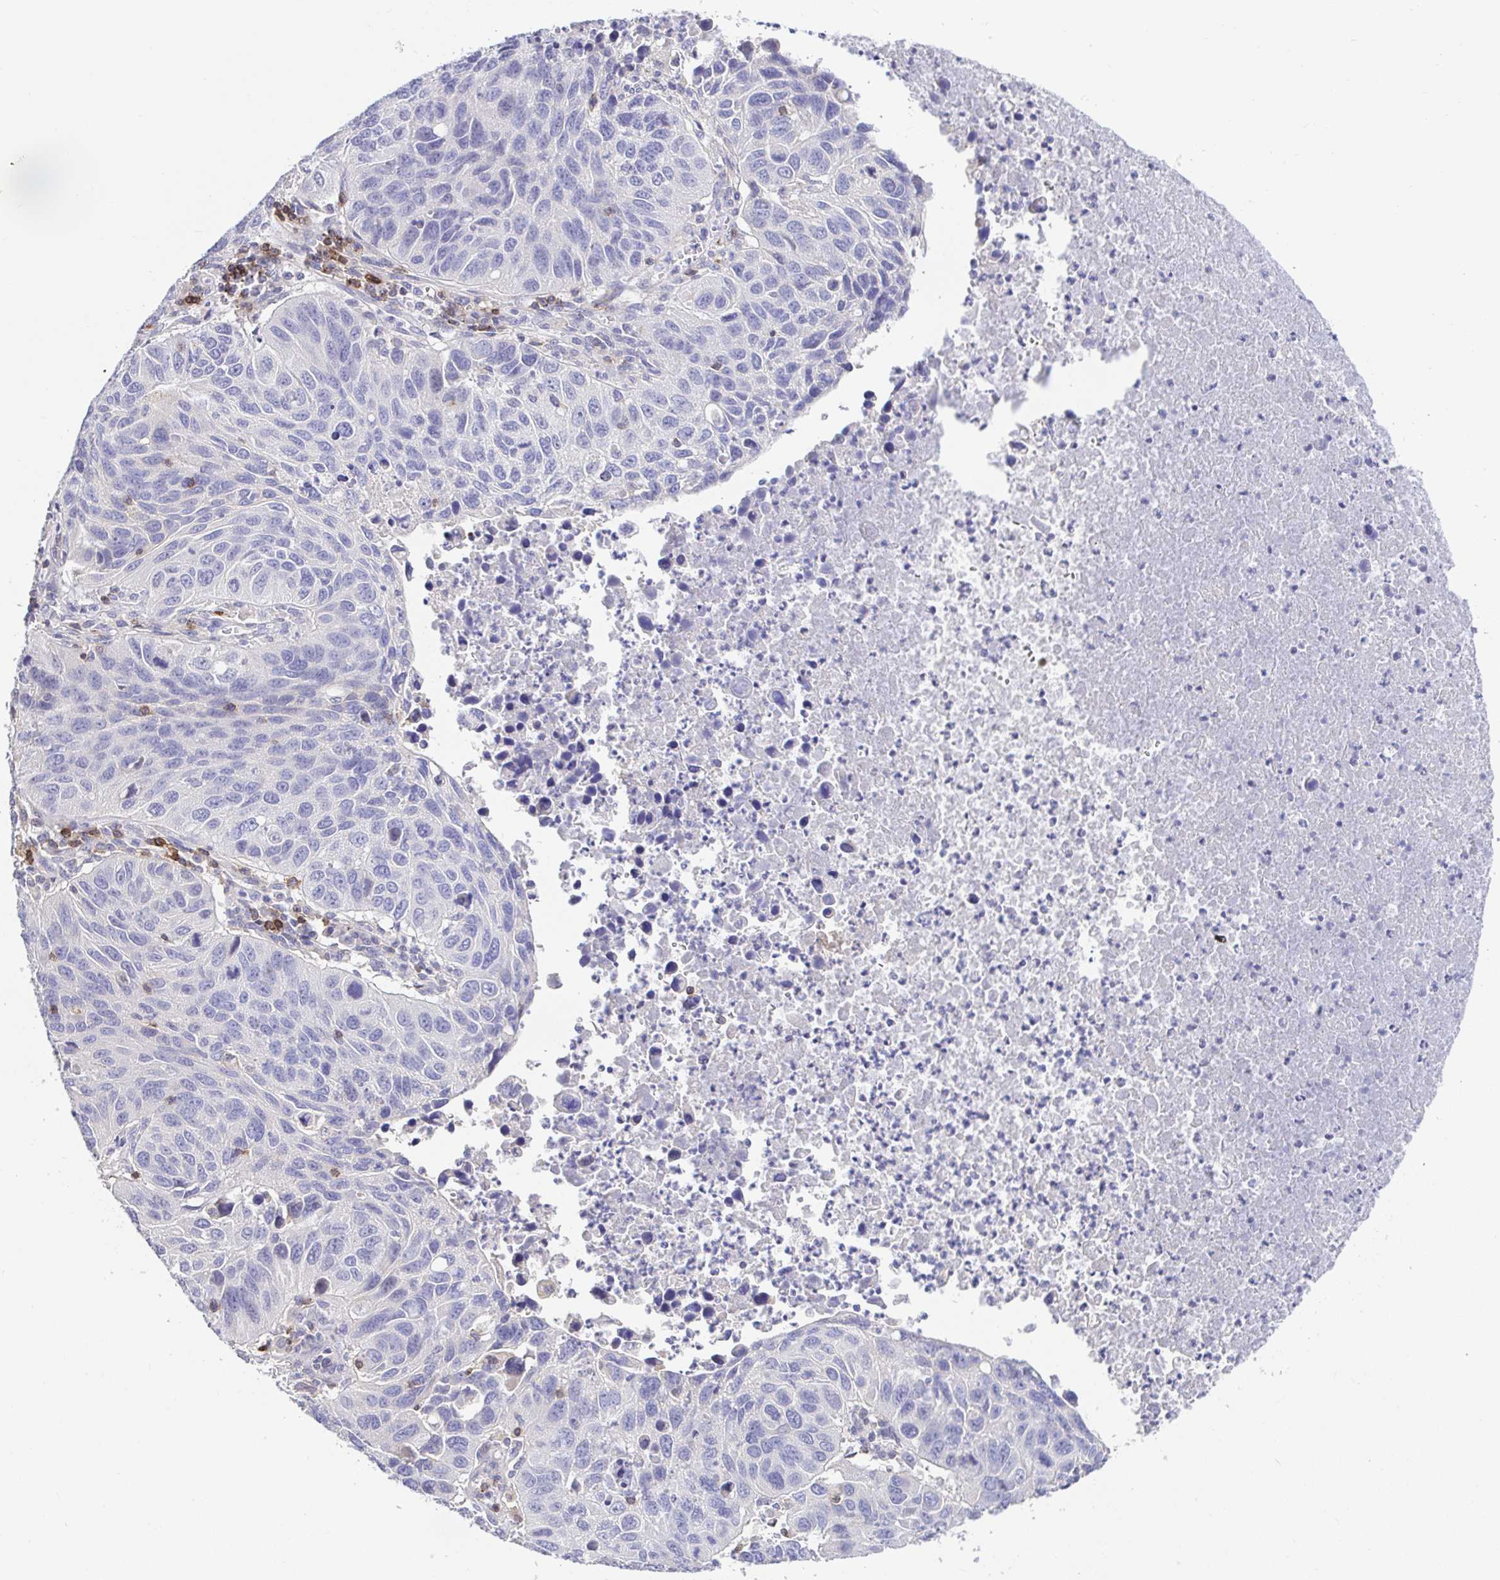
{"staining": {"intensity": "negative", "quantity": "none", "location": "none"}, "tissue": "lung cancer", "cell_type": "Tumor cells", "image_type": "cancer", "snomed": [{"axis": "morphology", "description": "Squamous cell carcinoma, NOS"}, {"axis": "topography", "description": "Lung"}], "caption": "Lung cancer was stained to show a protein in brown. There is no significant positivity in tumor cells.", "gene": "SKAP1", "patient": {"sex": "female", "age": 61}}